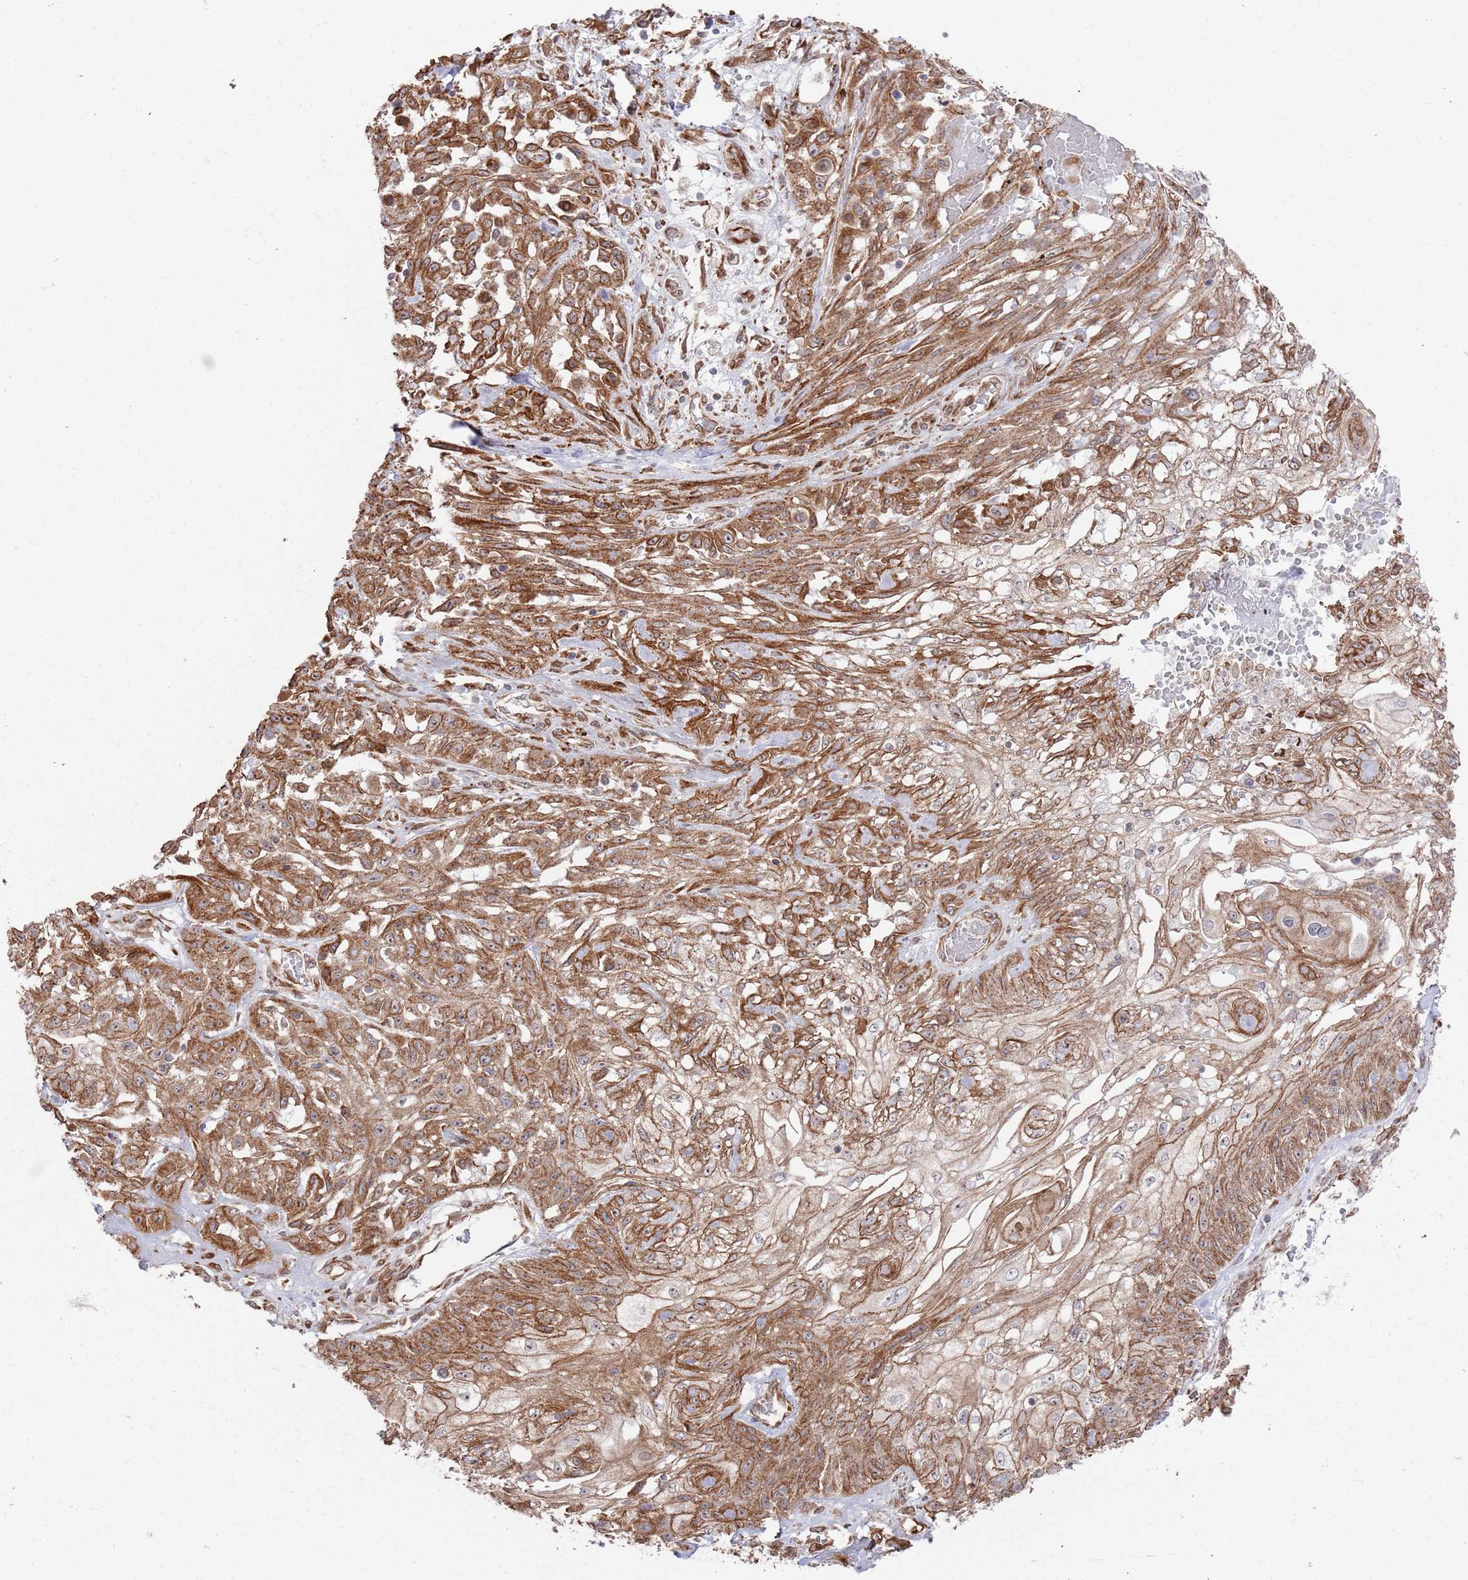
{"staining": {"intensity": "moderate", "quantity": ">75%", "location": "cytoplasmic/membranous"}, "tissue": "skin cancer", "cell_type": "Tumor cells", "image_type": "cancer", "snomed": [{"axis": "morphology", "description": "Squamous cell carcinoma, NOS"}, {"axis": "morphology", "description": "Squamous cell carcinoma, metastatic, NOS"}, {"axis": "topography", "description": "Skin"}, {"axis": "topography", "description": "Lymph node"}], "caption": "Skin cancer (squamous cell carcinoma) stained with a protein marker displays moderate staining in tumor cells.", "gene": "PHF21A", "patient": {"sex": "male", "age": 75}}